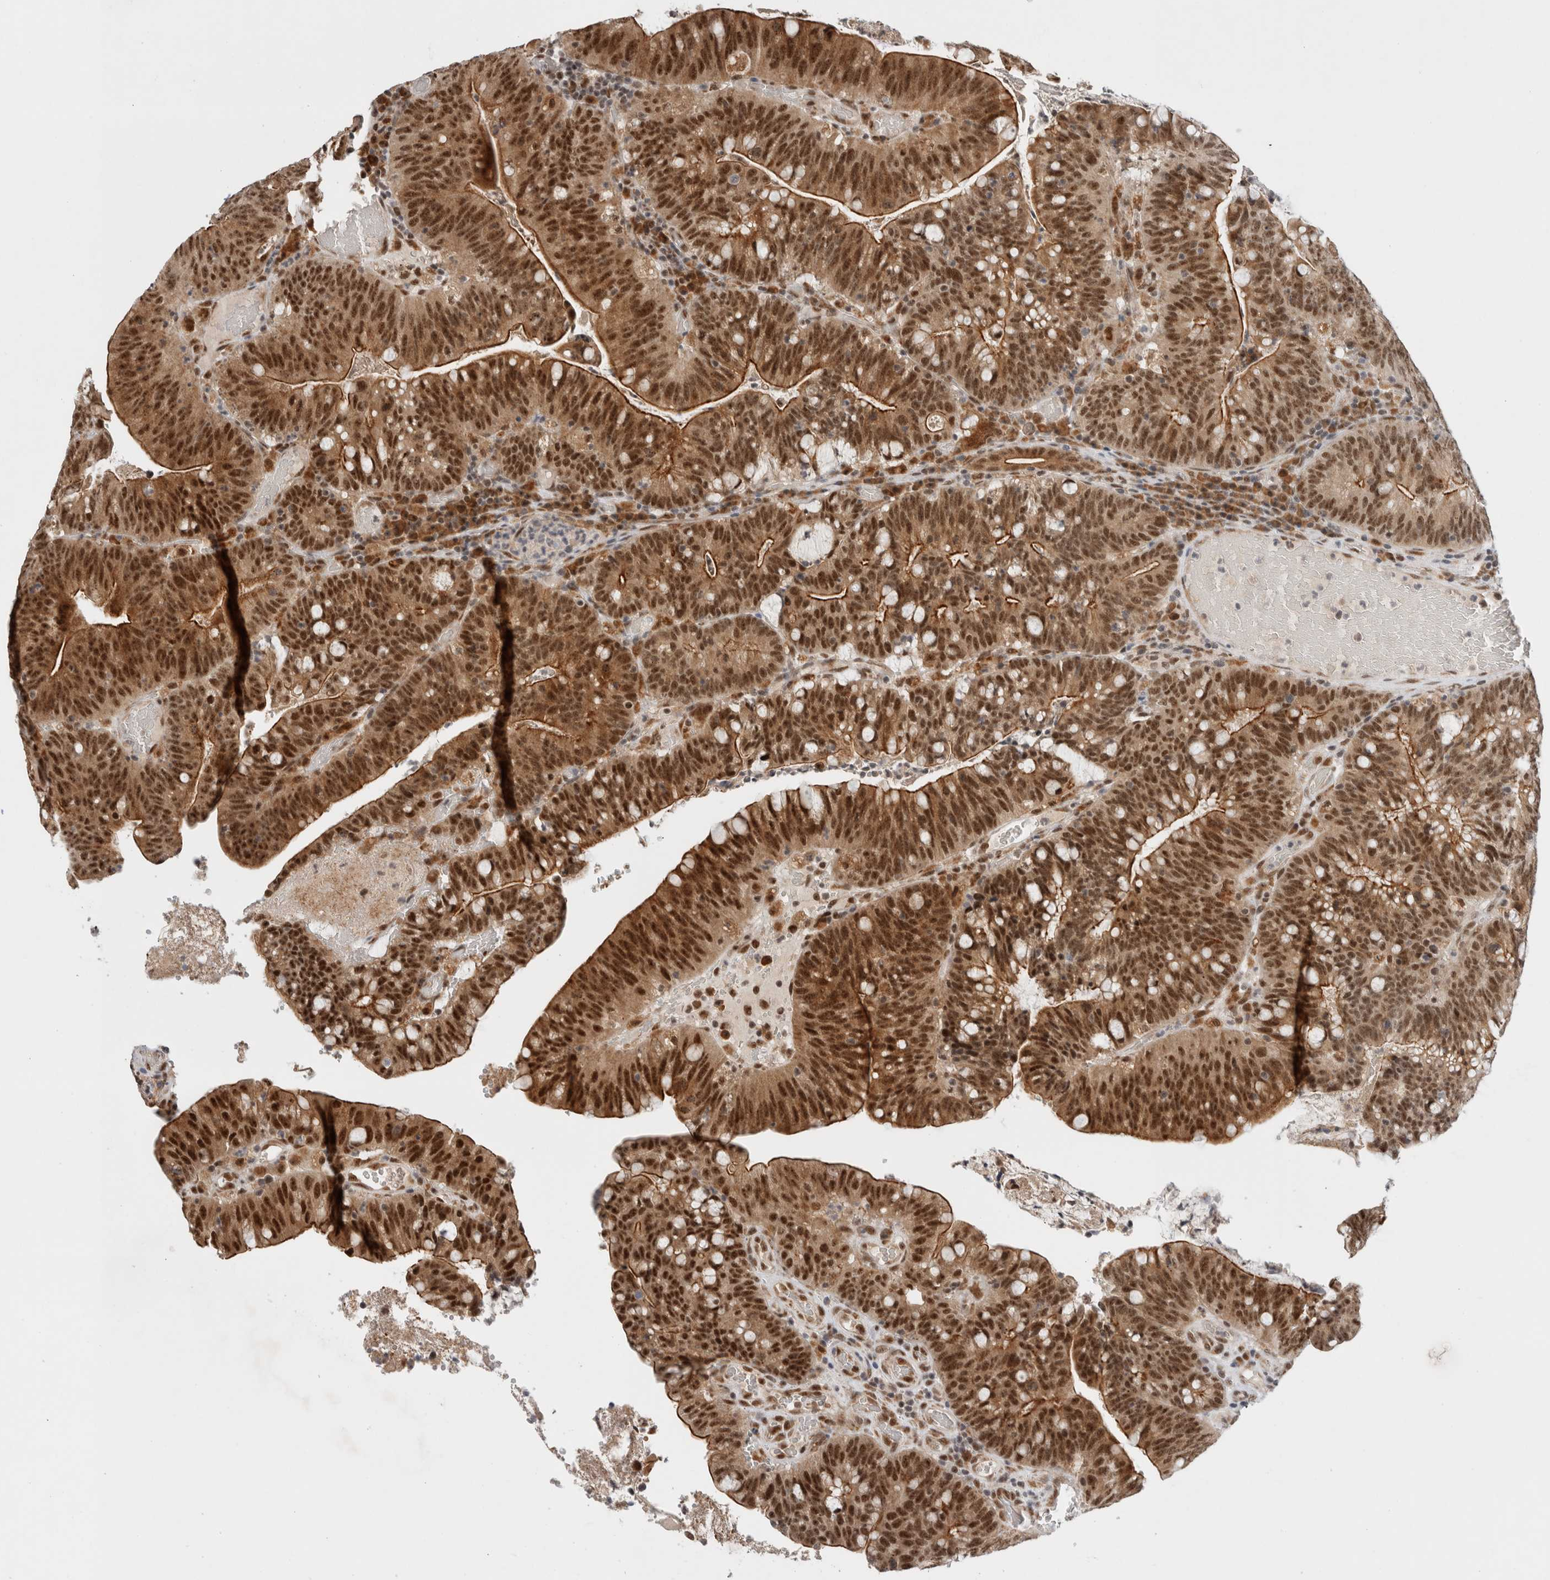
{"staining": {"intensity": "strong", "quantity": ">75%", "location": "cytoplasmic/membranous,nuclear"}, "tissue": "colorectal cancer", "cell_type": "Tumor cells", "image_type": "cancer", "snomed": [{"axis": "morphology", "description": "Adenocarcinoma, NOS"}, {"axis": "topography", "description": "Colon"}], "caption": "An image of human adenocarcinoma (colorectal) stained for a protein demonstrates strong cytoplasmic/membranous and nuclear brown staining in tumor cells. The protein of interest is stained brown, and the nuclei are stained in blue (DAB IHC with brightfield microscopy, high magnification).", "gene": "NCAPG2", "patient": {"sex": "female", "age": 66}}